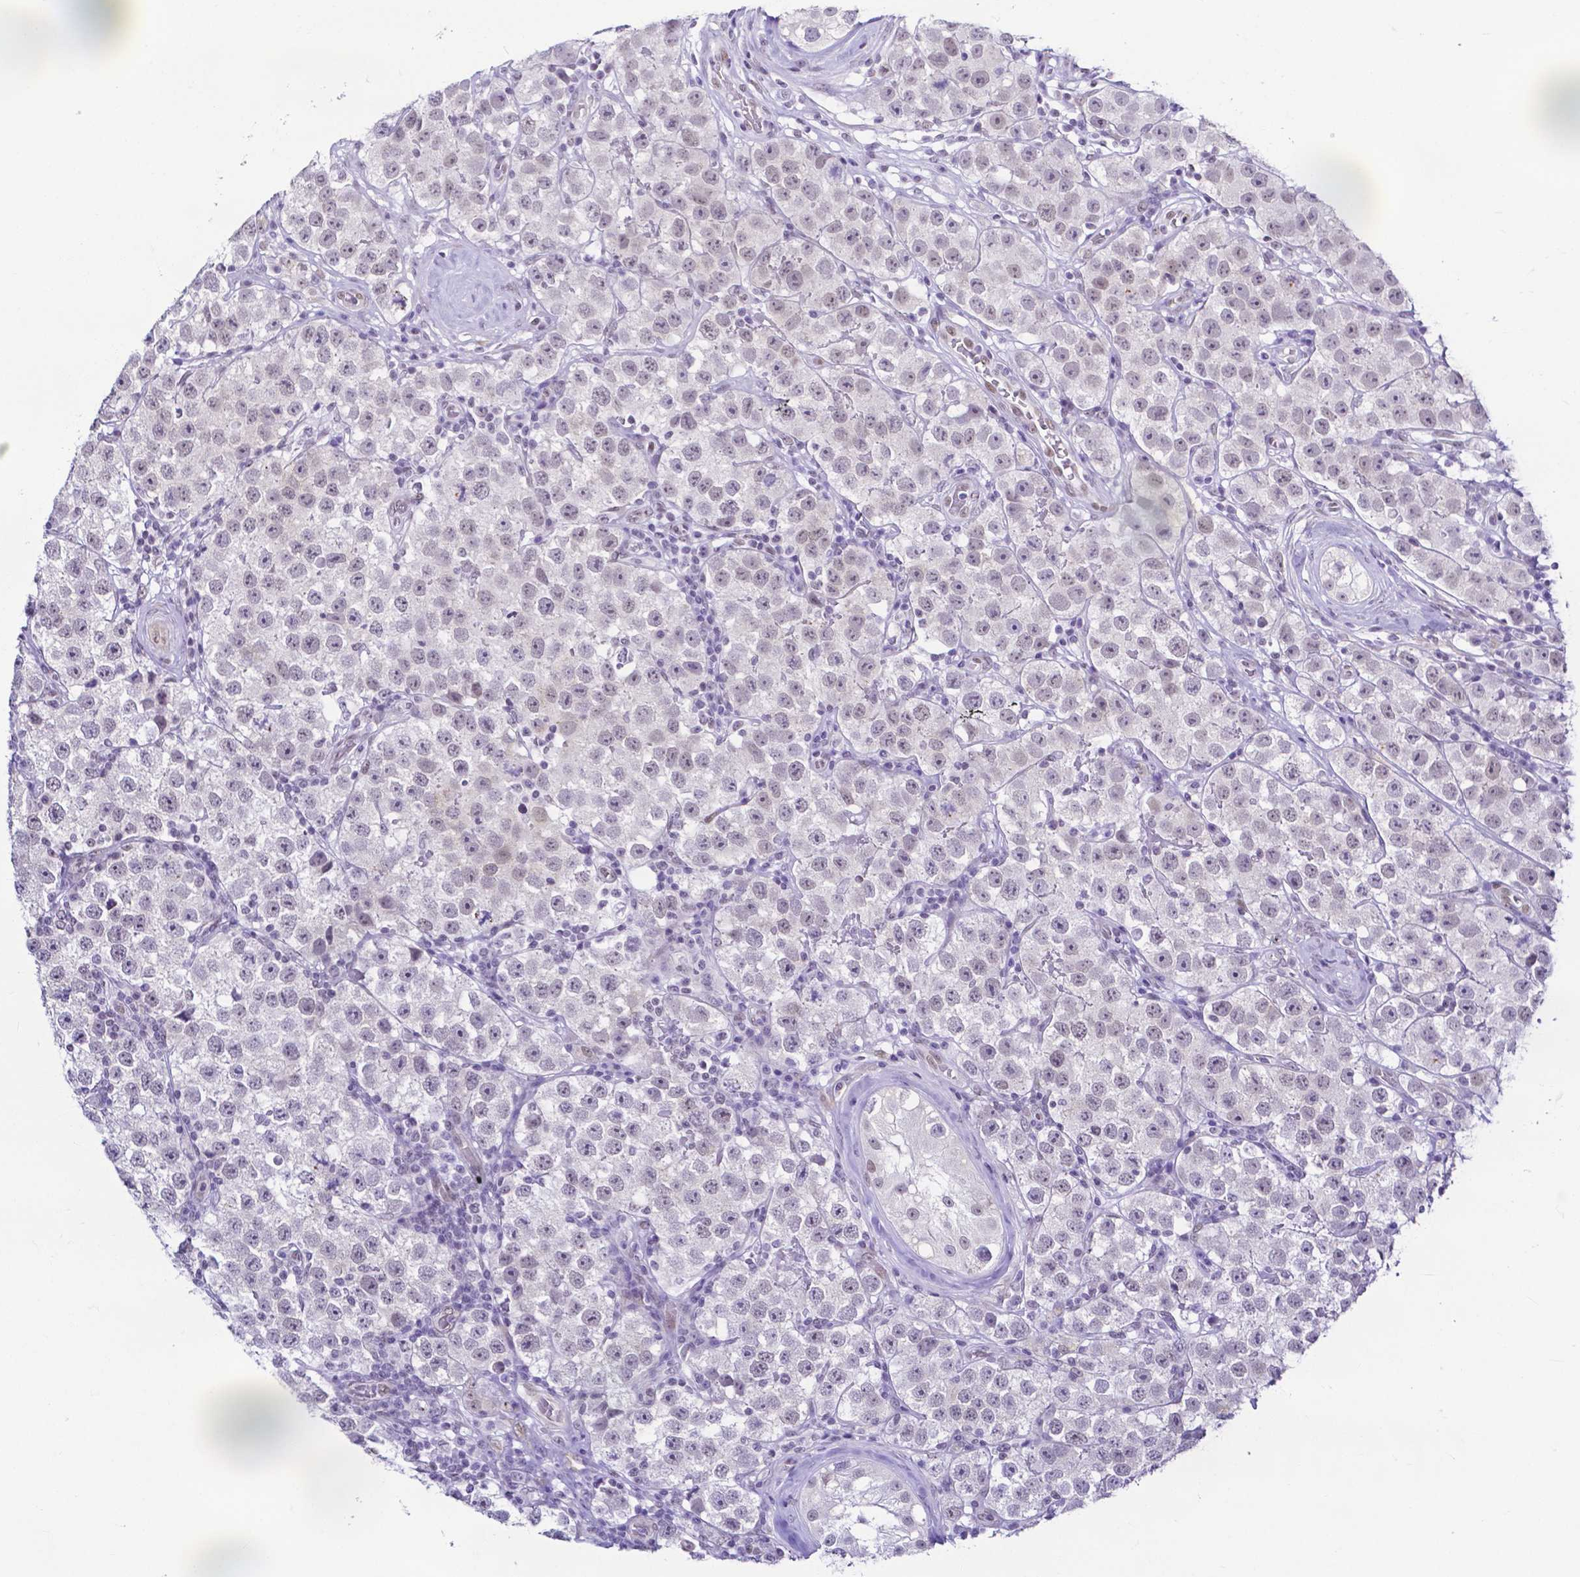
{"staining": {"intensity": "negative", "quantity": "none", "location": "none"}, "tissue": "testis cancer", "cell_type": "Tumor cells", "image_type": "cancer", "snomed": [{"axis": "morphology", "description": "Seminoma, NOS"}, {"axis": "topography", "description": "Testis"}], "caption": "The IHC micrograph has no significant staining in tumor cells of testis cancer tissue.", "gene": "FAM83G", "patient": {"sex": "male", "age": 34}}